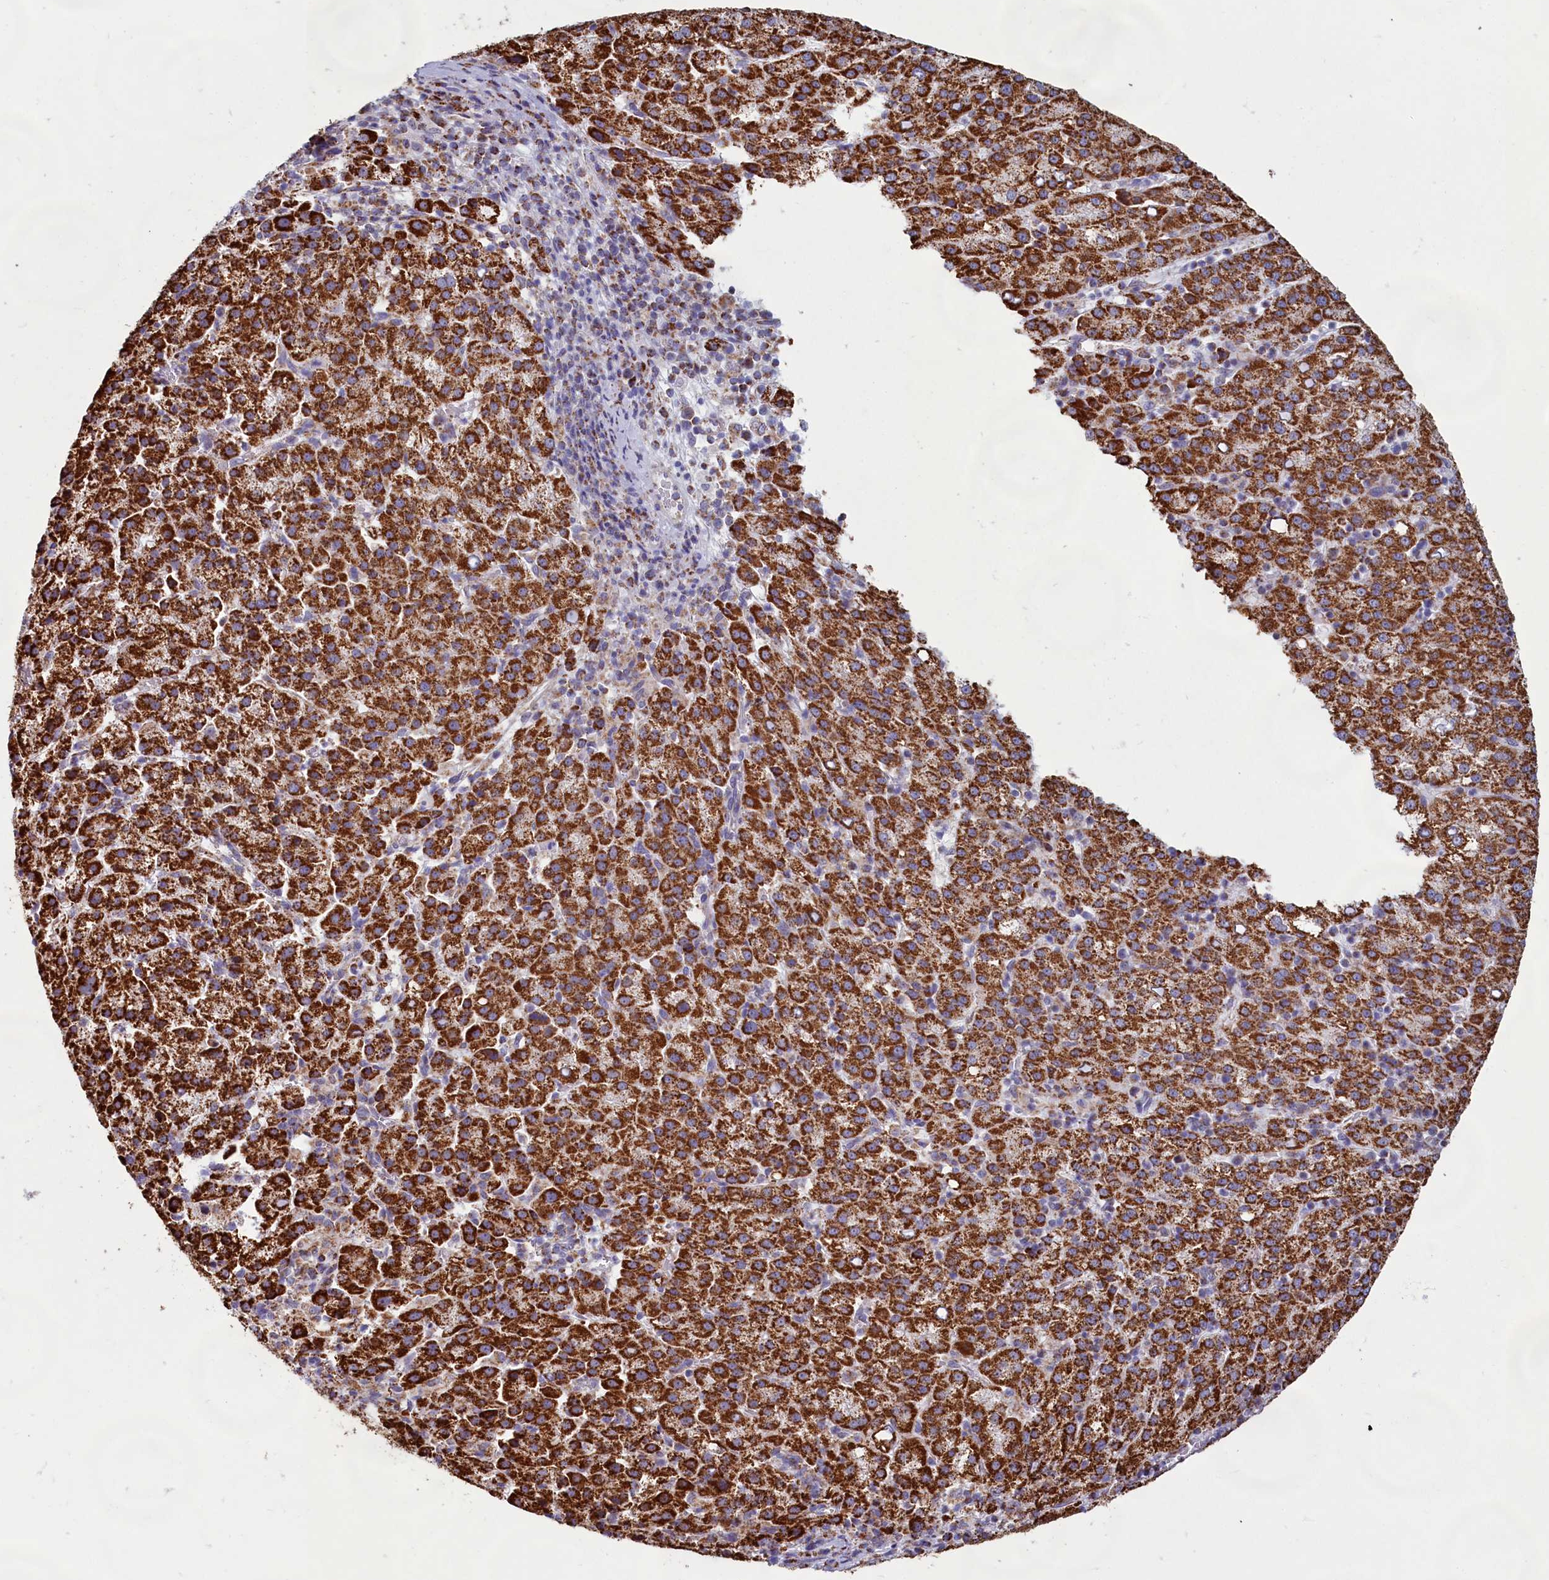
{"staining": {"intensity": "strong", "quantity": ">75%", "location": "cytoplasmic/membranous"}, "tissue": "liver cancer", "cell_type": "Tumor cells", "image_type": "cancer", "snomed": [{"axis": "morphology", "description": "Carcinoma, Hepatocellular, NOS"}, {"axis": "topography", "description": "Liver"}], "caption": "Hepatocellular carcinoma (liver) stained for a protein (brown) exhibits strong cytoplasmic/membranous positive staining in about >75% of tumor cells.", "gene": "C1D", "patient": {"sex": "female", "age": 58}}